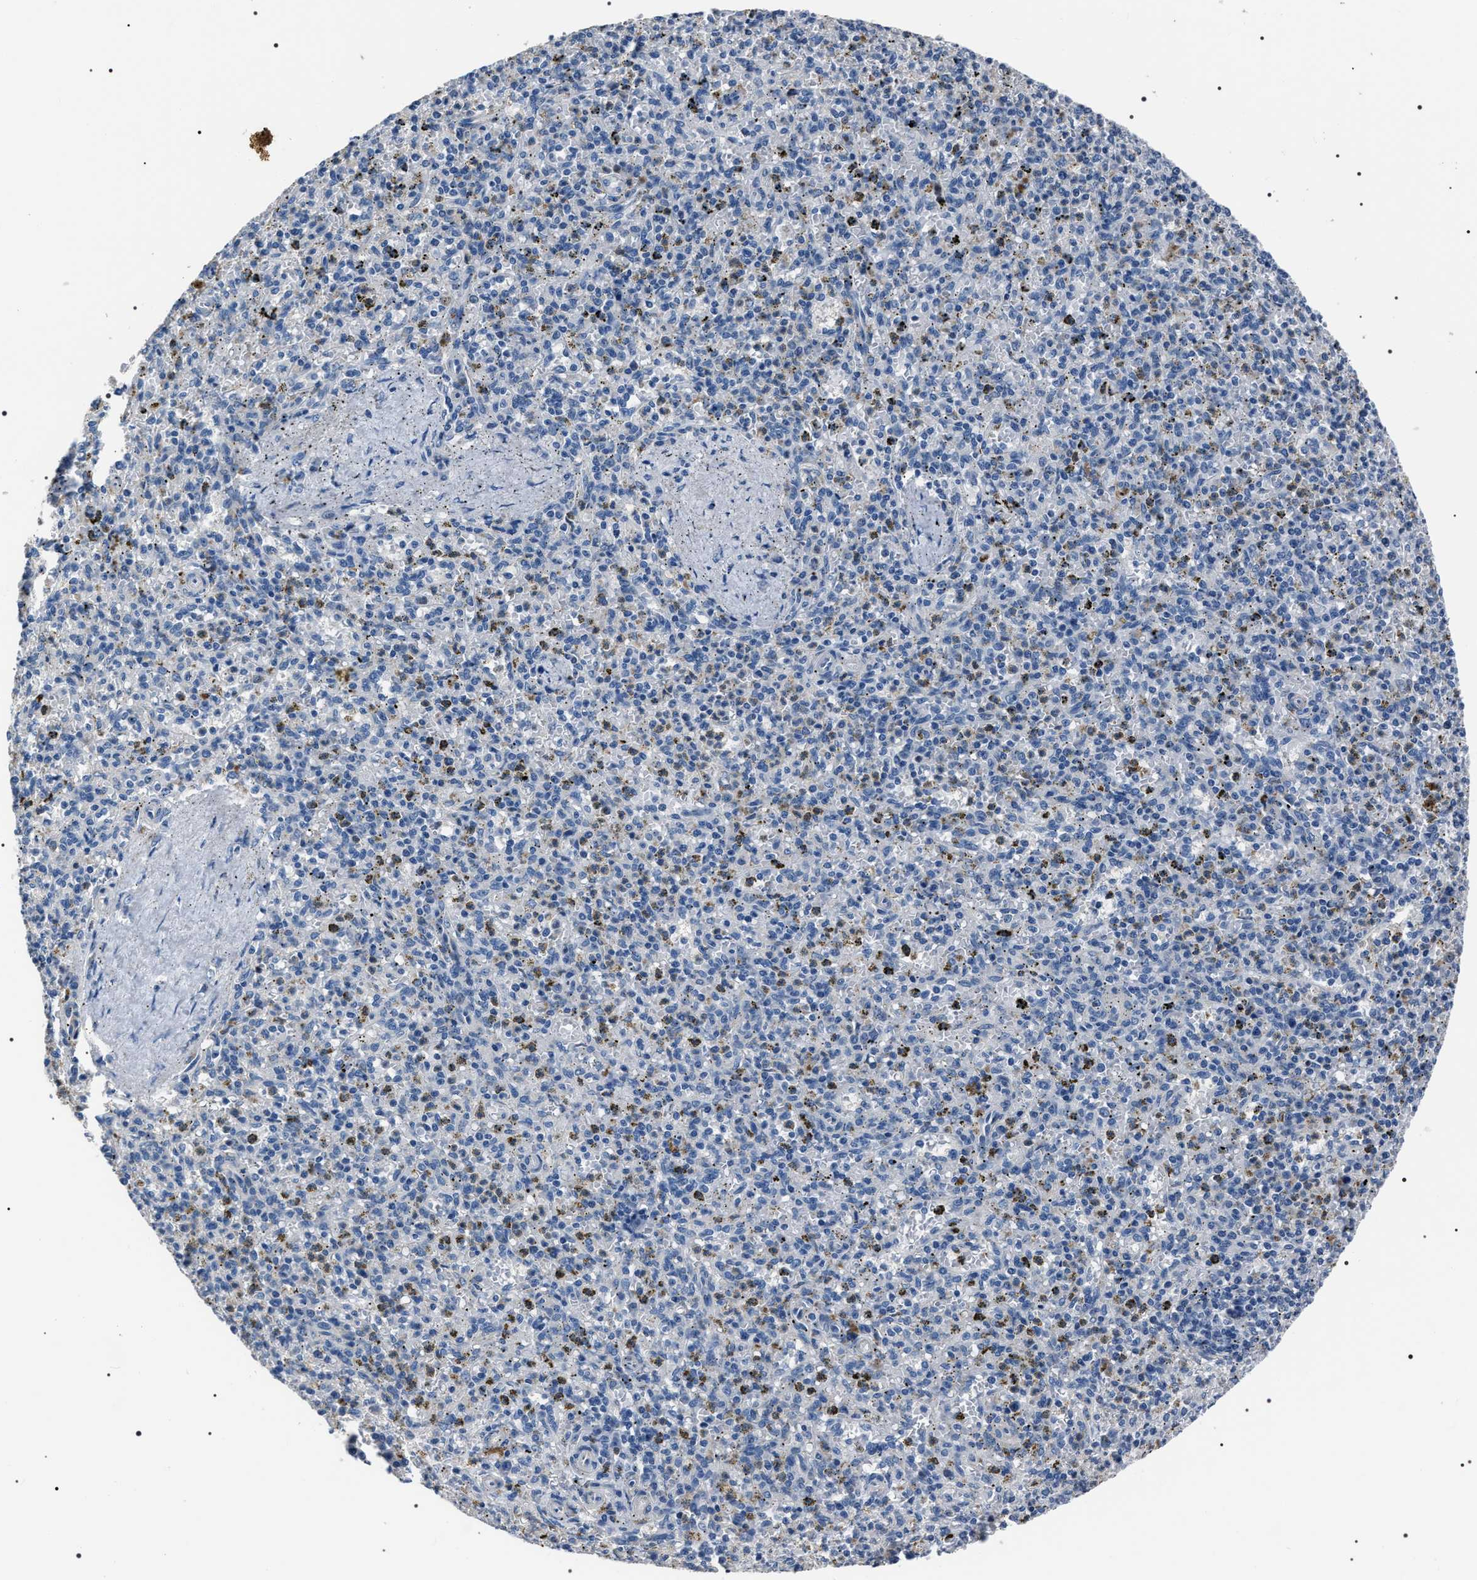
{"staining": {"intensity": "negative", "quantity": "none", "location": "none"}, "tissue": "spleen", "cell_type": "Cells in red pulp", "image_type": "normal", "snomed": [{"axis": "morphology", "description": "Normal tissue, NOS"}, {"axis": "topography", "description": "Spleen"}], "caption": "There is no significant expression in cells in red pulp of spleen. (Stains: DAB (3,3'-diaminobenzidine) immunohistochemistry (IHC) with hematoxylin counter stain, Microscopy: brightfield microscopy at high magnification).", "gene": "TRIM54", "patient": {"sex": "male", "age": 72}}